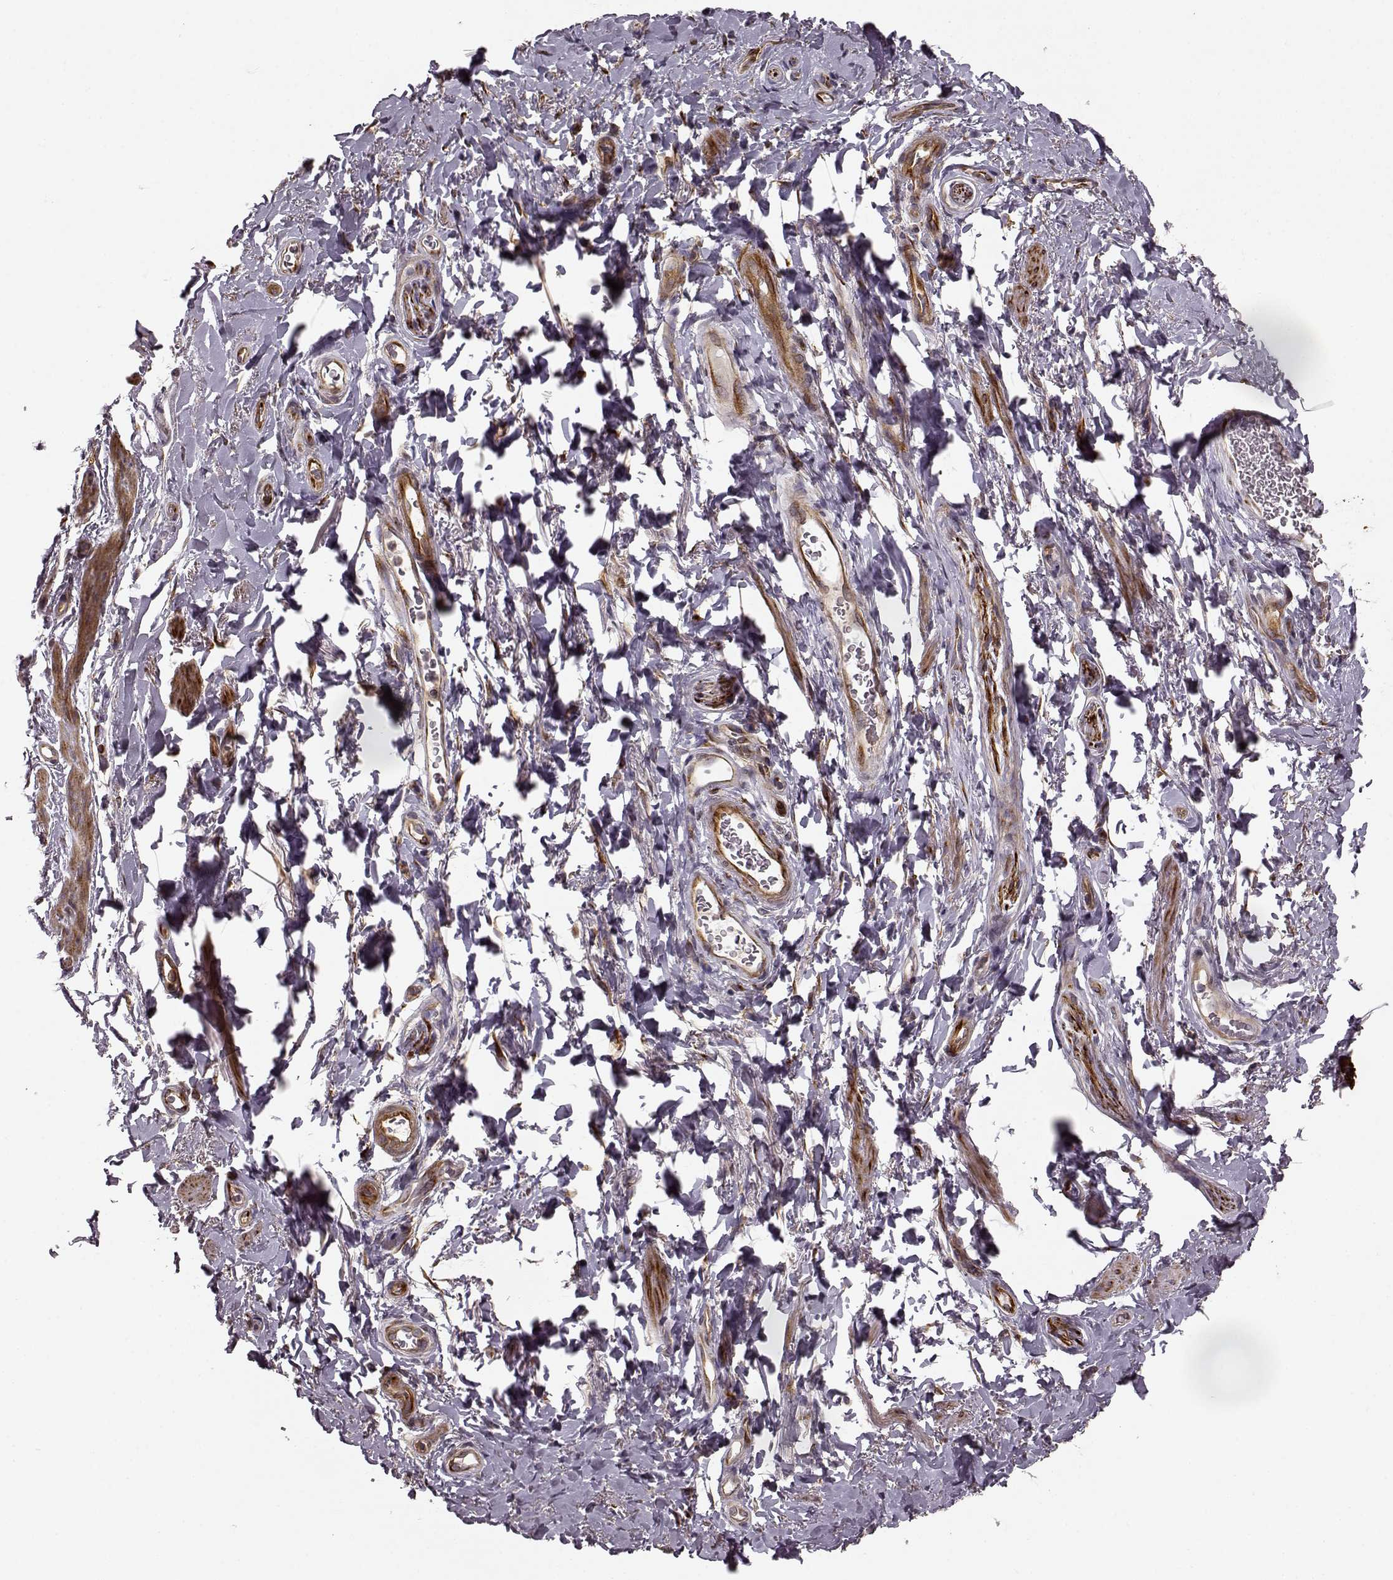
{"staining": {"intensity": "negative", "quantity": "none", "location": "none"}, "tissue": "adipose tissue", "cell_type": "Adipocytes", "image_type": "normal", "snomed": [{"axis": "morphology", "description": "Normal tissue, NOS"}, {"axis": "topography", "description": "Anal"}, {"axis": "topography", "description": "Peripheral nerve tissue"}], "caption": "This image is of normal adipose tissue stained with immunohistochemistry to label a protein in brown with the nuclei are counter-stained blue. There is no staining in adipocytes. Brightfield microscopy of immunohistochemistry (IHC) stained with DAB (3,3'-diaminobenzidine) (brown) and hematoxylin (blue), captured at high magnification.", "gene": "MTR", "patient": {"sex": "male", "age": 53}}